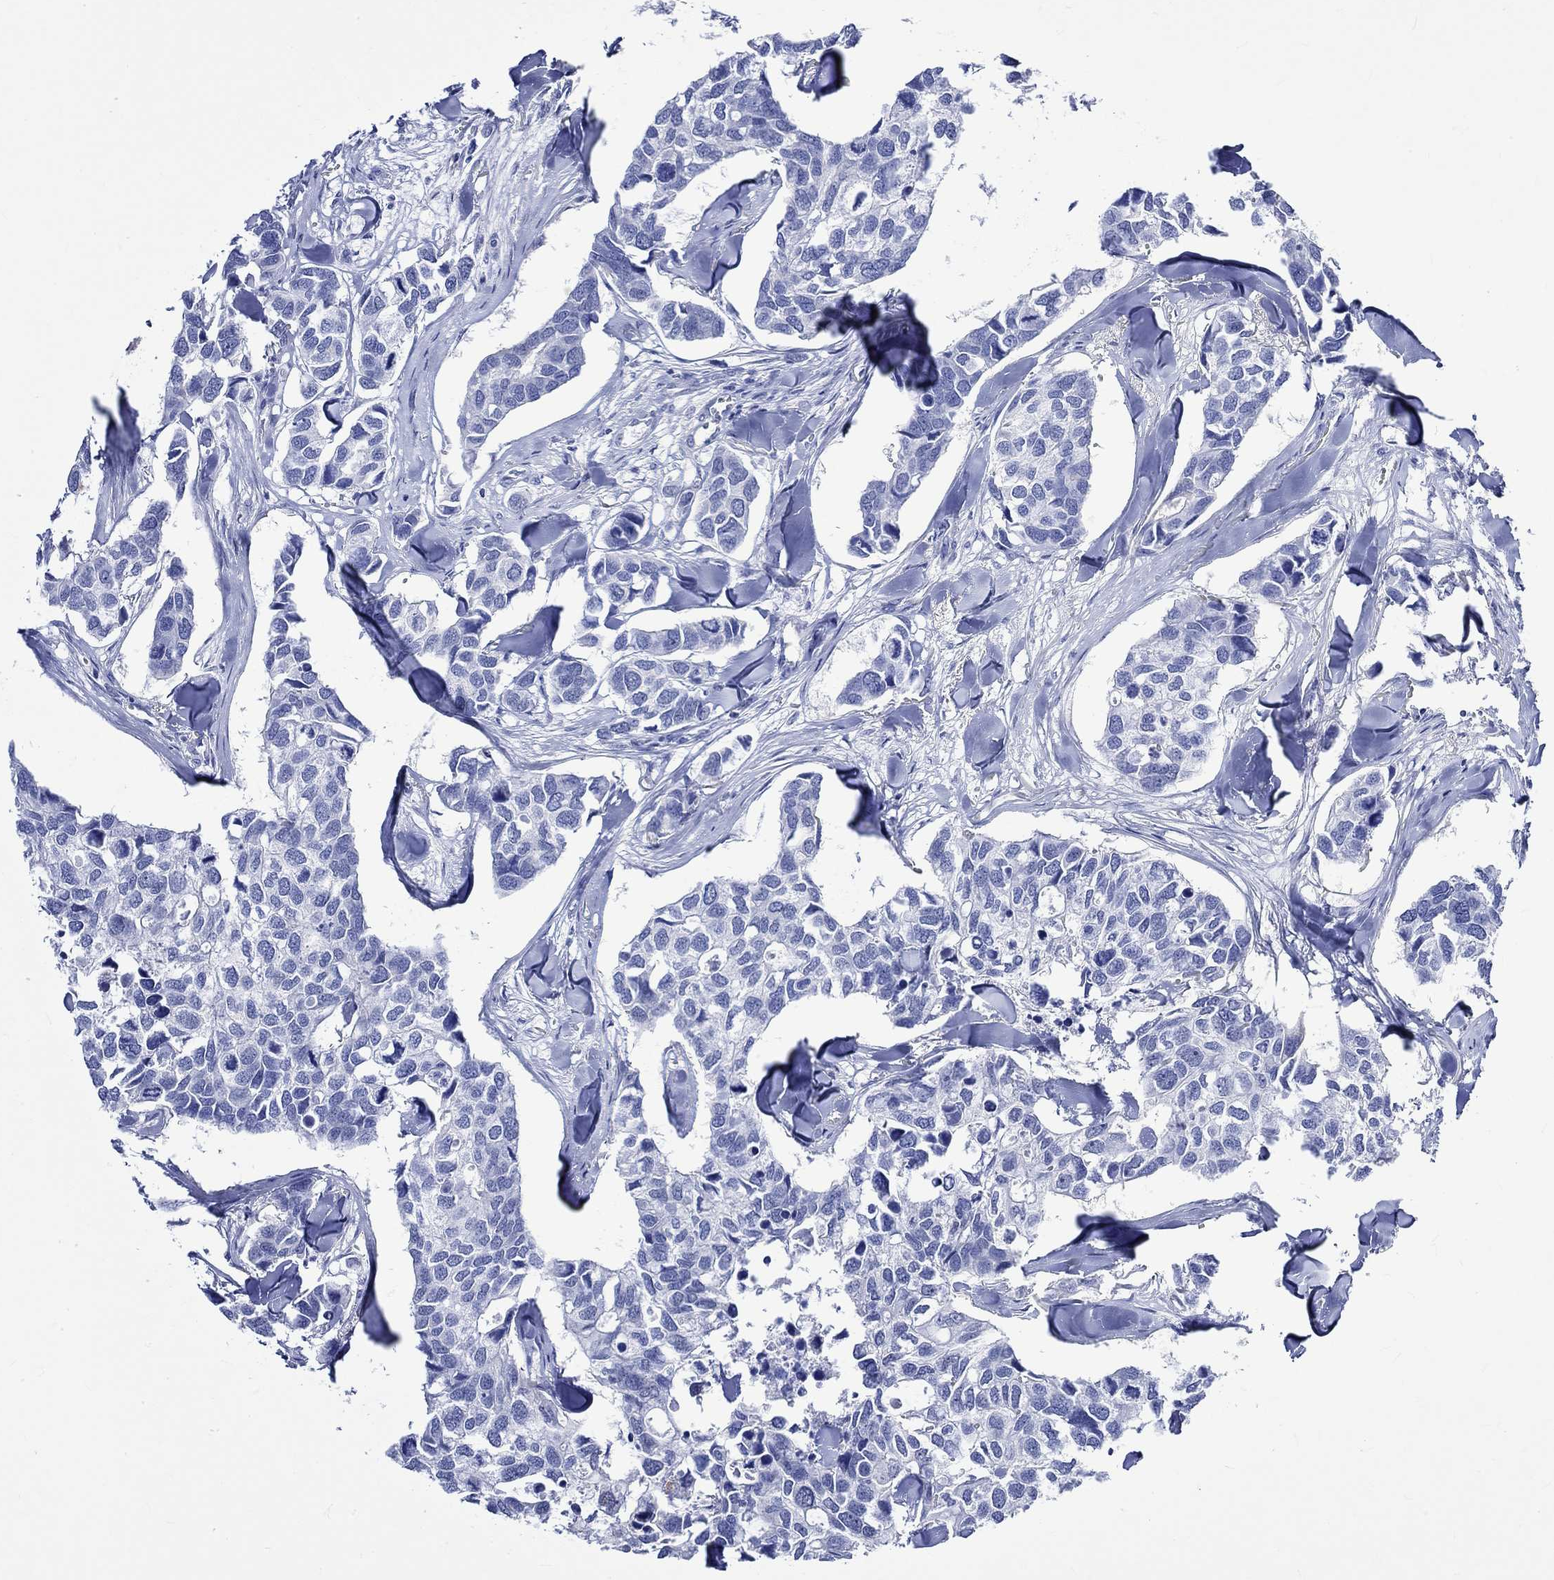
{"staining": {"intensity": "negative", "quantity": "none", "location": "none"}, "tissue": "breast cancer", "cell_type": "Tumor cells", "image_type": "cancer", "snomed": [{"axis": "morphology", "description": "Duct carcinoma"}, {"axis": "topography", "description": "Breast"}], "caption": "Breast infiltrating ductal carcinoma was stained to show a protein in brown. There is no significant positivity in tumor cells.", "gene": "CRYAB", "patient": {"sex": "female", "age": 83}}